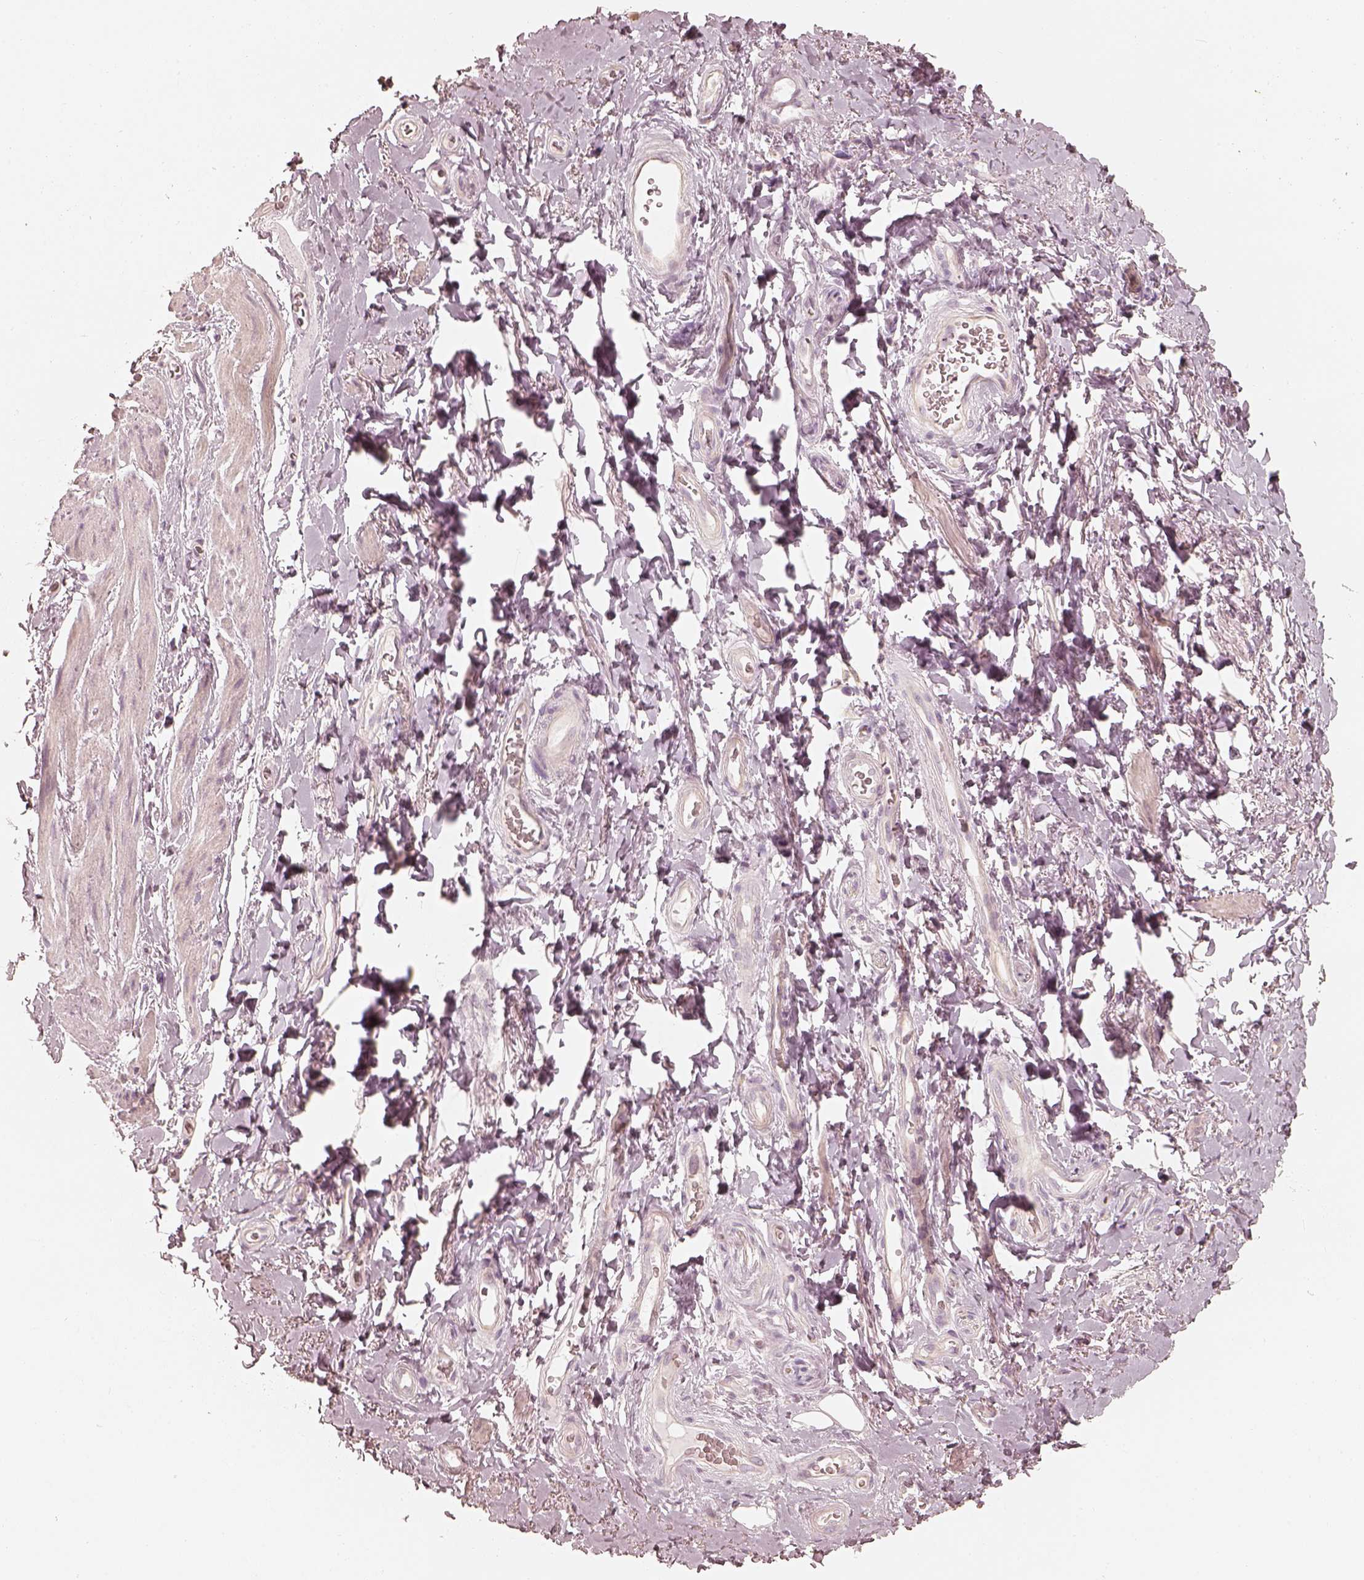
{"staining": {"intensity": "negative", "quantity": "none", "location": "none"}, "tissue": "adipose tissue", "cell_type": "Adipocytes", "image_type": "normal", "snomed": [{"axis": "morphology", "description": "Normal tissue, NOS"}, {"axis": "topography", "description": "Anal"}, {"axis": "topography", "description": "Peripheral nerve tissue"}], "caption": "DAB (3,3'-diaminobenzidine) immunohistochemical staining of benign human adipose tissue reveals no significant positivity in adipocytes. The staining is performed using DAB (3,3'-diaminobenzidine) brown chromogen with nuclei counter-stained in using hematoxylin.", "gene": "FMNL2", "patient": {"sex": "male", "age": 53}}